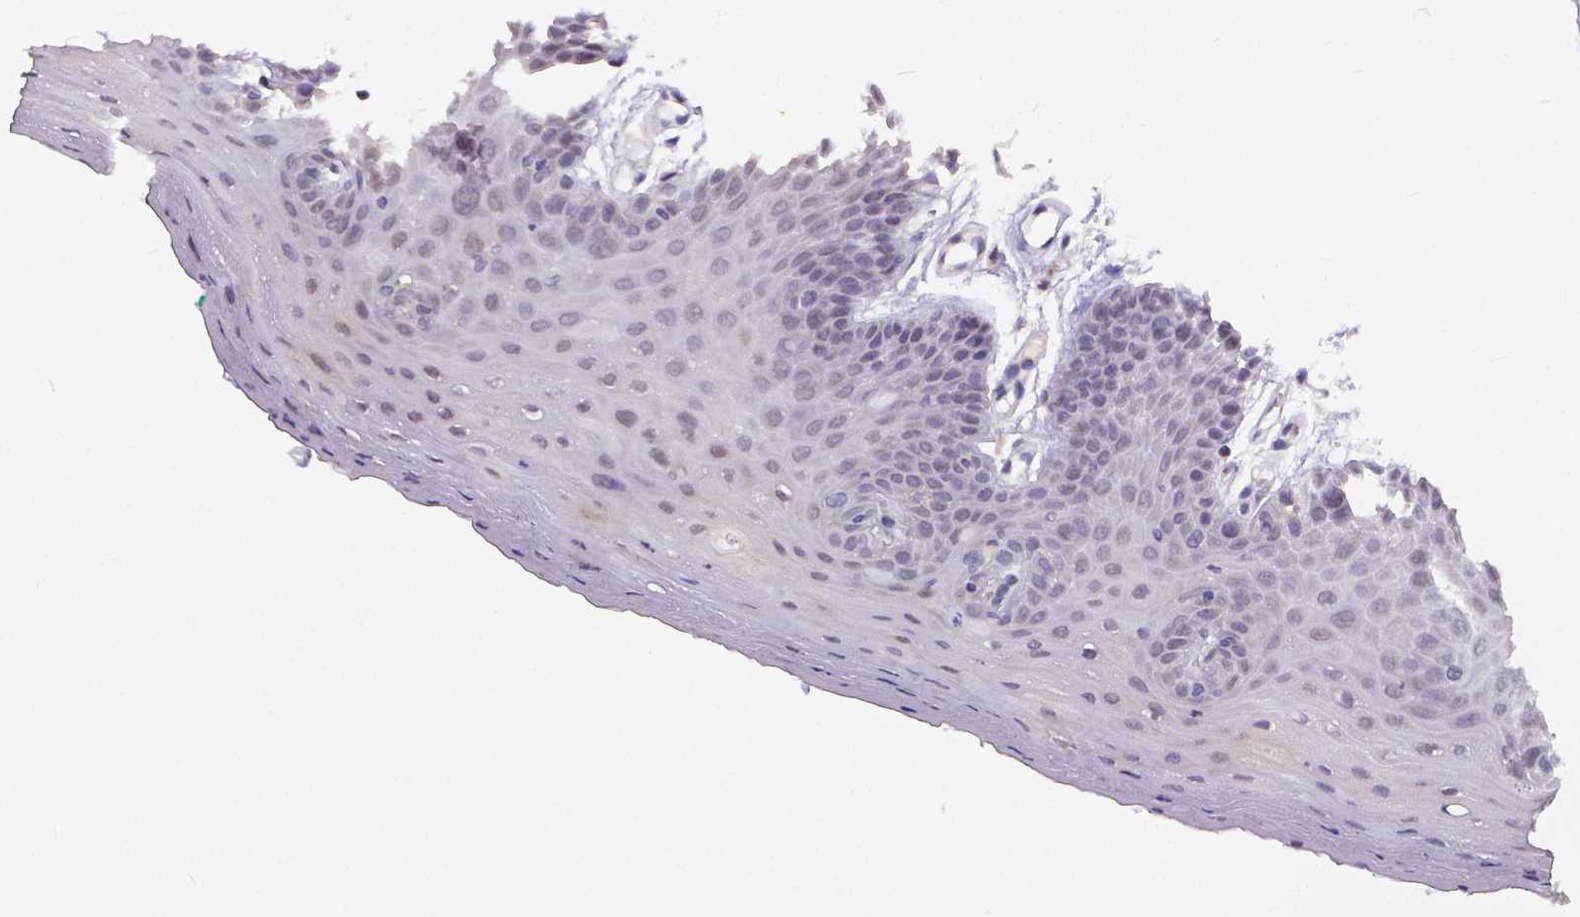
{"staining": {"intensity": "negative", "quantity": "none", "location": "none"}, "tissue": "oral mucosa", "cell_type": "Squamous epithelial cells", "image_type": "normal", "snomed": [{"axis": "morphology", "description": "Normal tissue, NOS"}, {"axis": "morphology", "description": "Squamous cell carcinoma, NOS"}, {"axis": "topography", "description": "Oral tissue"}, {"axis": "topography", "description": "Head-Neck"}], "caption": "A high-resolution photomicrograph shows immunohistochemistry (IHC) staining of unremarkable oral mucosa, which exhibits no significant expression in squamous epithelial cells. The staining was performed using DAB to visualize the protein expression in brown, while the nuclei were stained in blue with hematoxylin (Magnification: 20x).", "gene": "CTNNA2", "patient": {"sex": "female", "age": 50}}